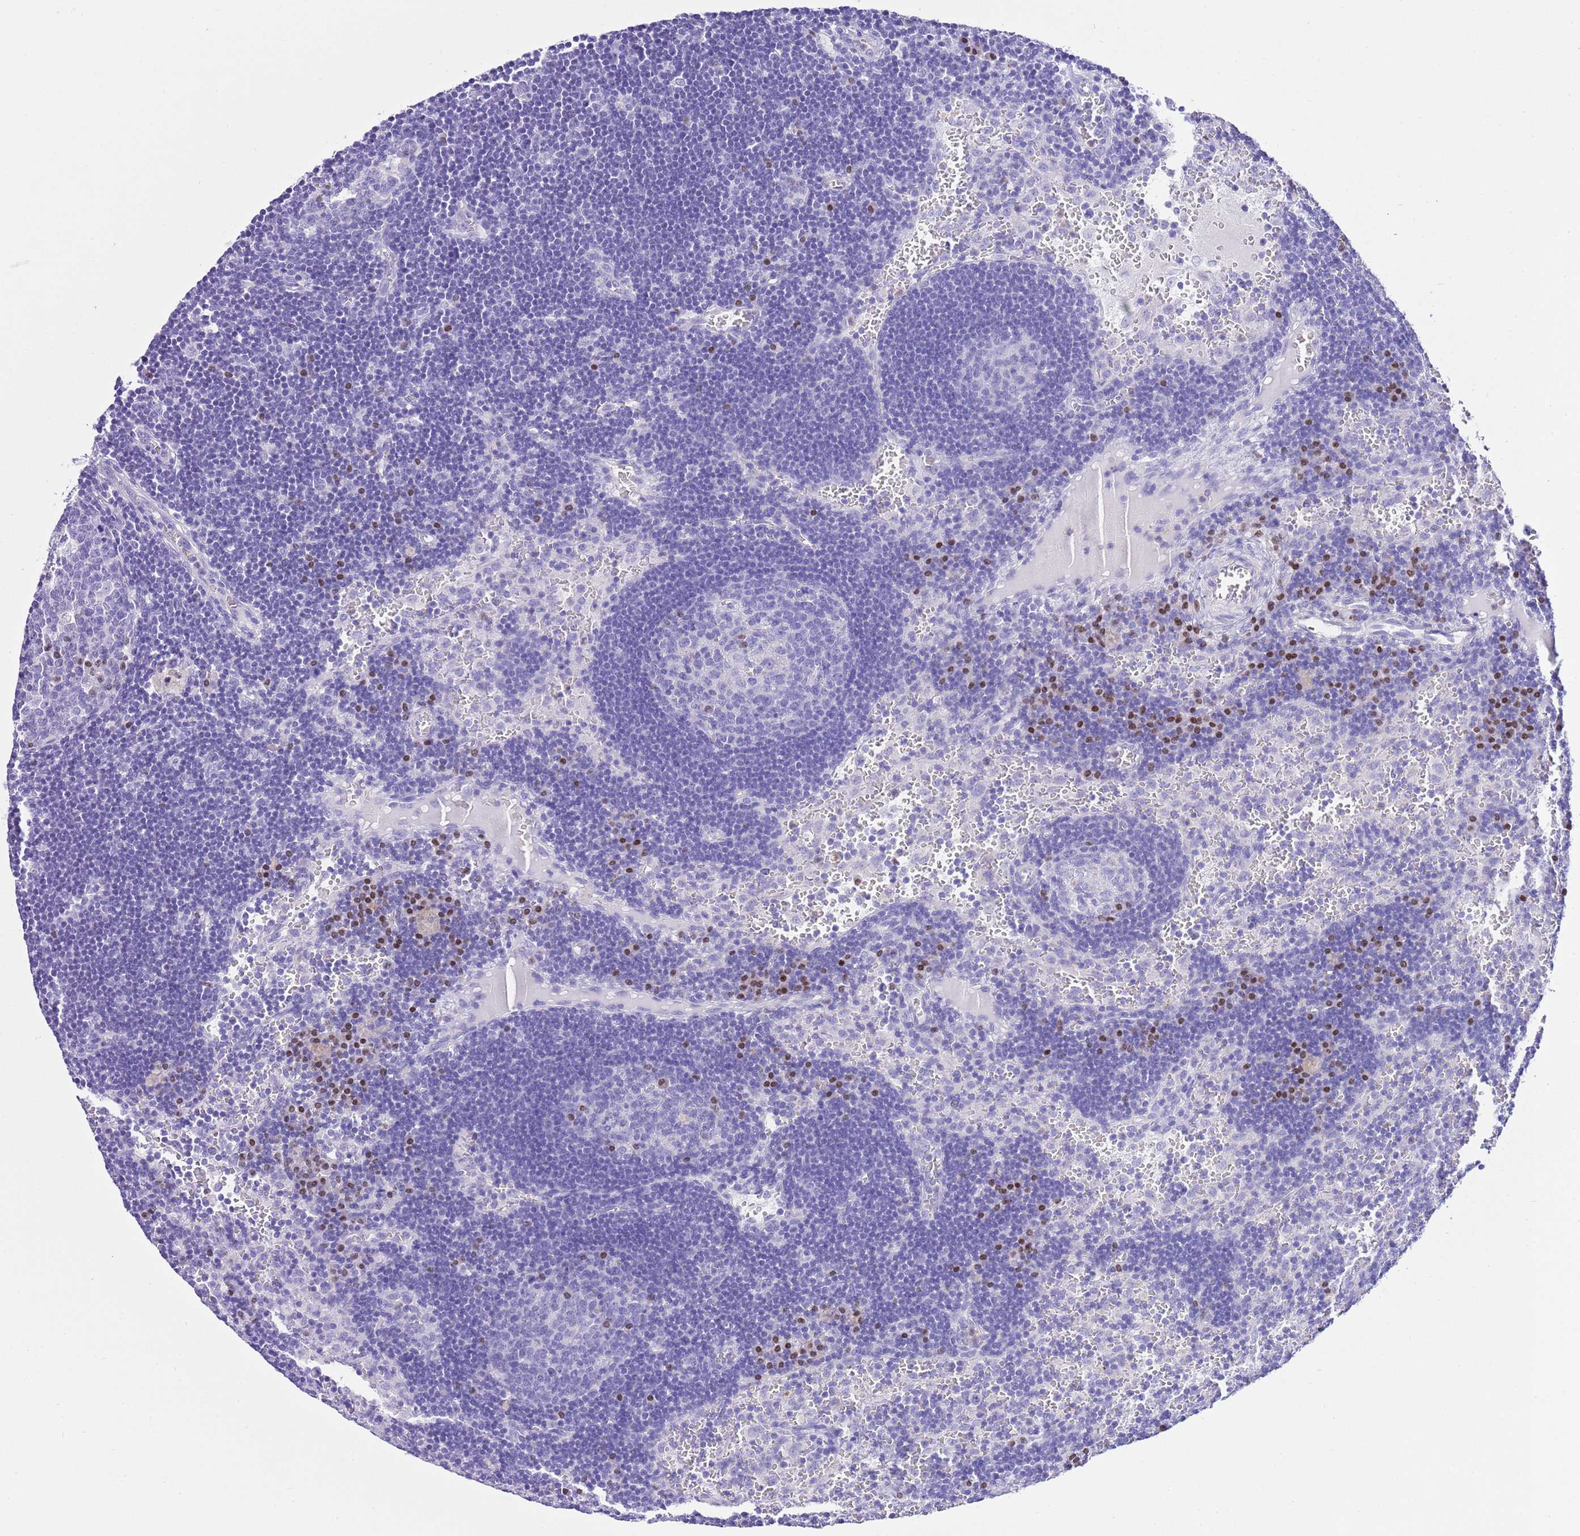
{"staining": {"intensity": "negative", "quantity": "none", "location": "none"}, "tissue": "lymph node", "cell_type": "Germinal center cells", "image_type": "normal", "snomed": [{"axis": "morphology", "description": "Normal tissue, NOS"}, {"axis": "topography", "description": "Lymph node"}], "caption": "IHC of benign lymph node shows no positivity in germinal center cells. Brightfield microscopy of immunohistochemistry (IHC) stained with DAB (3,3'-diaminobenzidine) (brown) and hematoxylin (blue), captured at high magnification.", "gene": "BHLHA15", "patient": {"sex": "male", "age": 62}}